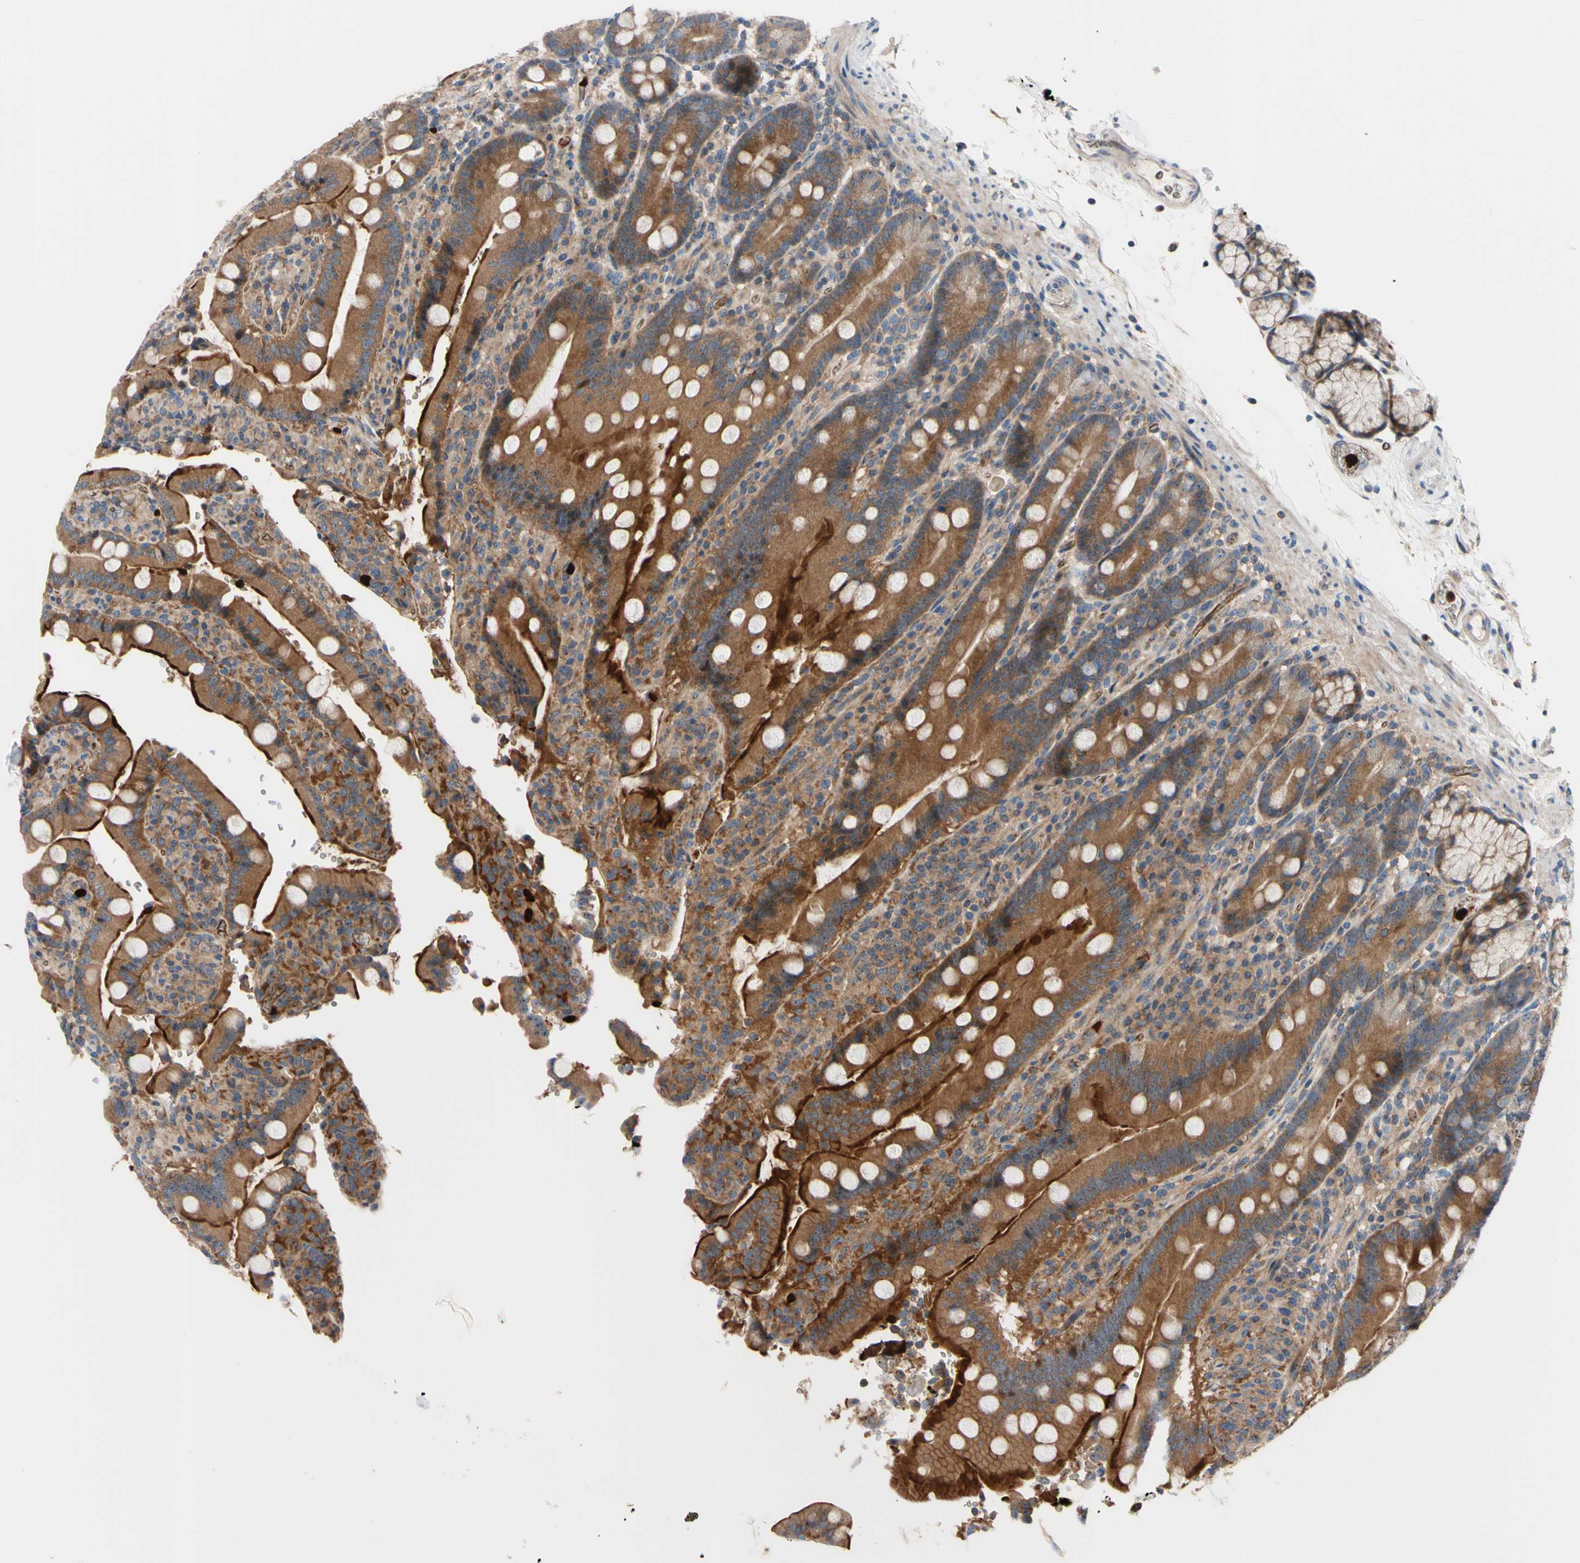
{"staining": {"intensity": "strong", "quantity": ">75%", "location": "cytoplasmic/membranous,nuclear"}, "tissue": "duodenum", "cell_type": "Glandular cells", "image_type": "normal", "snomed": [{"axis": "morphology", "description": "Normal tissue, NOS"}, {"axis": "topography", "description": "Small intestine, NOS"}], "caption": "Strong cytoplasmic/membranous,nuclear staining is present in about >75% of glandular cells in unremarkable duodenum.", "gene": "USP9X", "patient": {"sex": "female", "age": 71}}